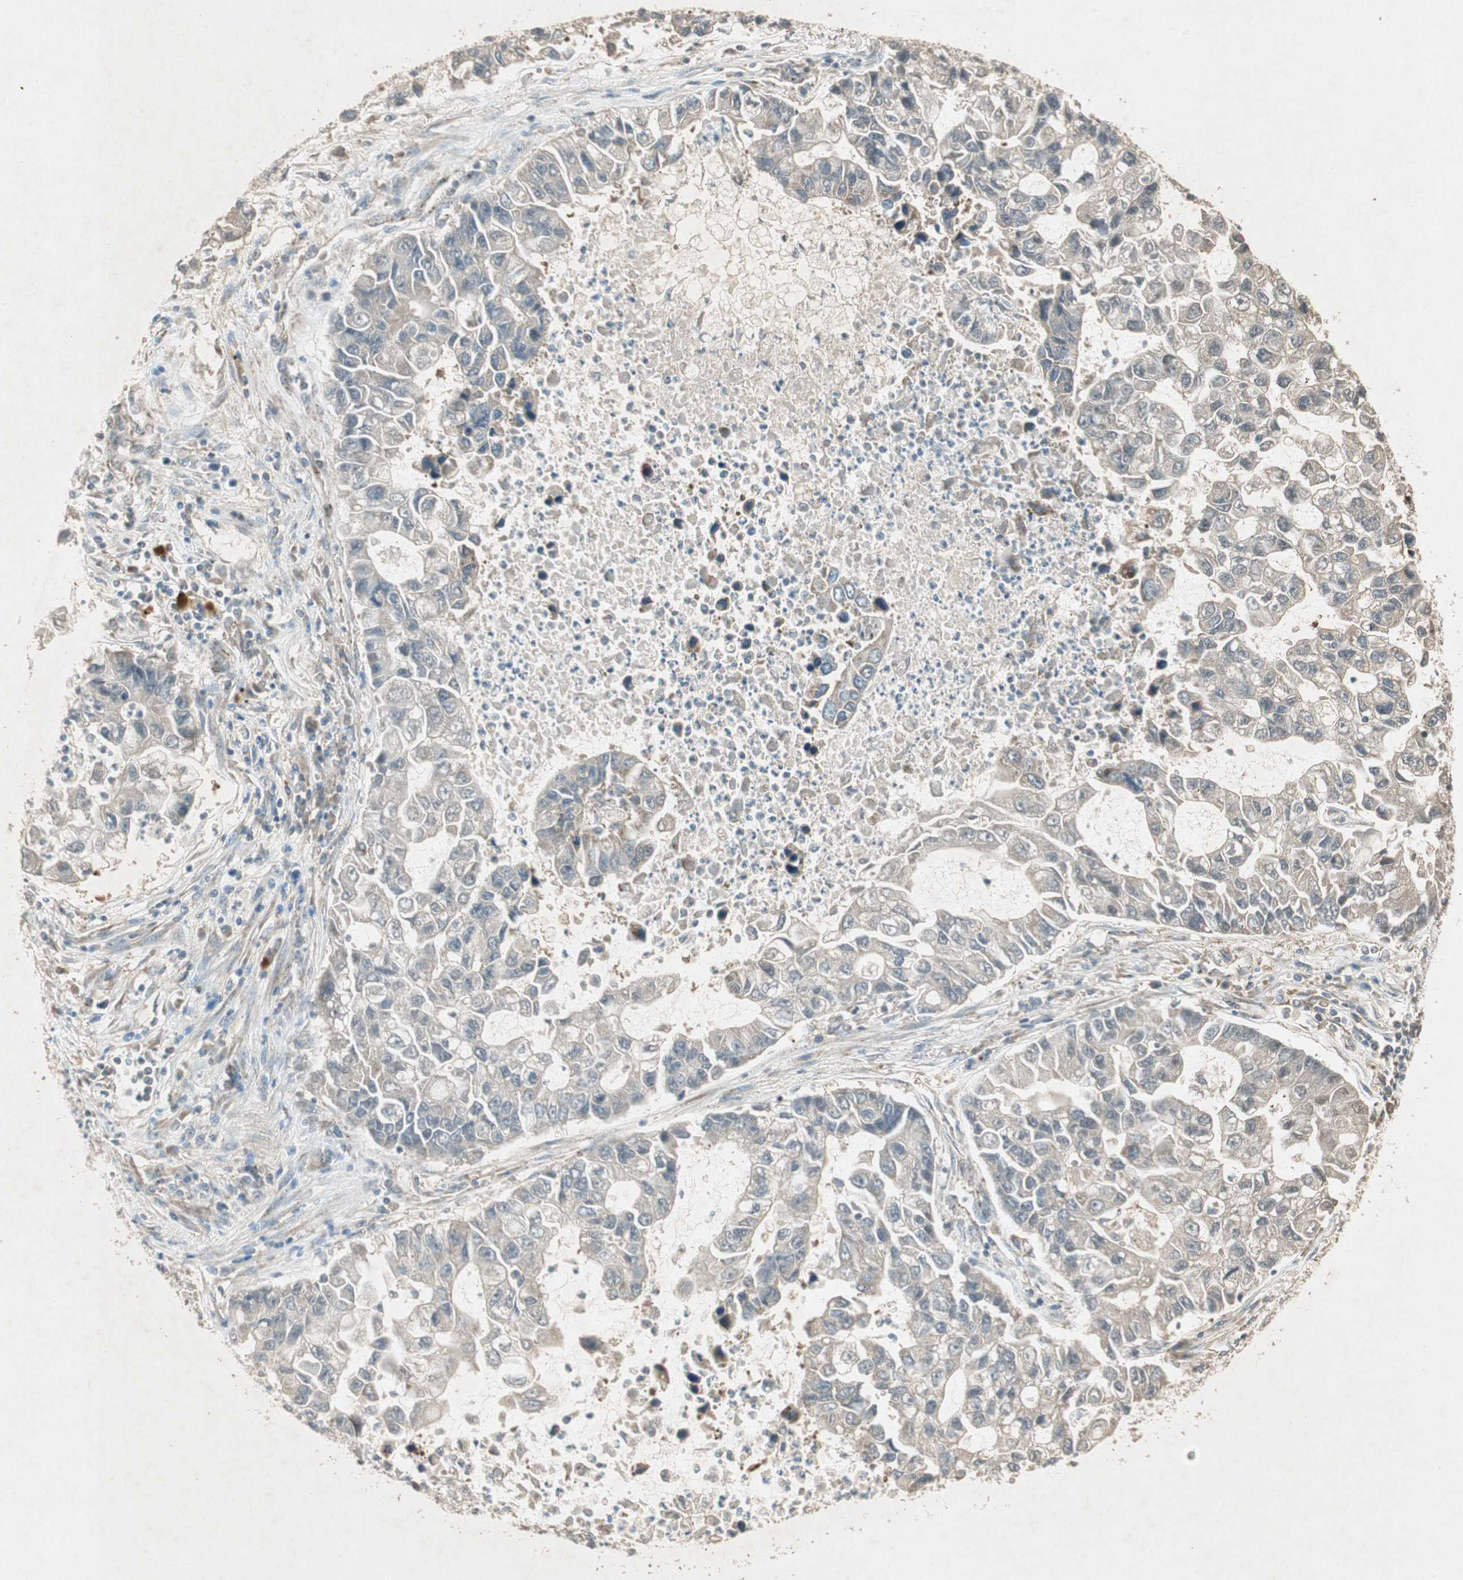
{"staining": {"intensity": "negative", "quantity": "none", "location": "none"}, "tissue": "lung cancer", "cell_type": "Tumor cells", "image_type": "cancer", "snomed": [{"axis": "morphology", "description": "Adenocarcinoma, NOS"}, {"axis": "topography", "description": "Lung"}], "caption": "High magnification brightfield microscopy of adenocarcinoma (lung) stained with DAB (3,3'-diaminobenzidine) (brown) and counterstained with hematoxylin (blue): tumor cells show no significant staining. (Stains: DAB (3,3'-diaminobenzidine) immunohistochemistry with hematoxylin counter stain, Microscopy: brightfield microscopy at high magnification).", "gene": "USP2", "patient": {"sex": "female", "age": 51}}